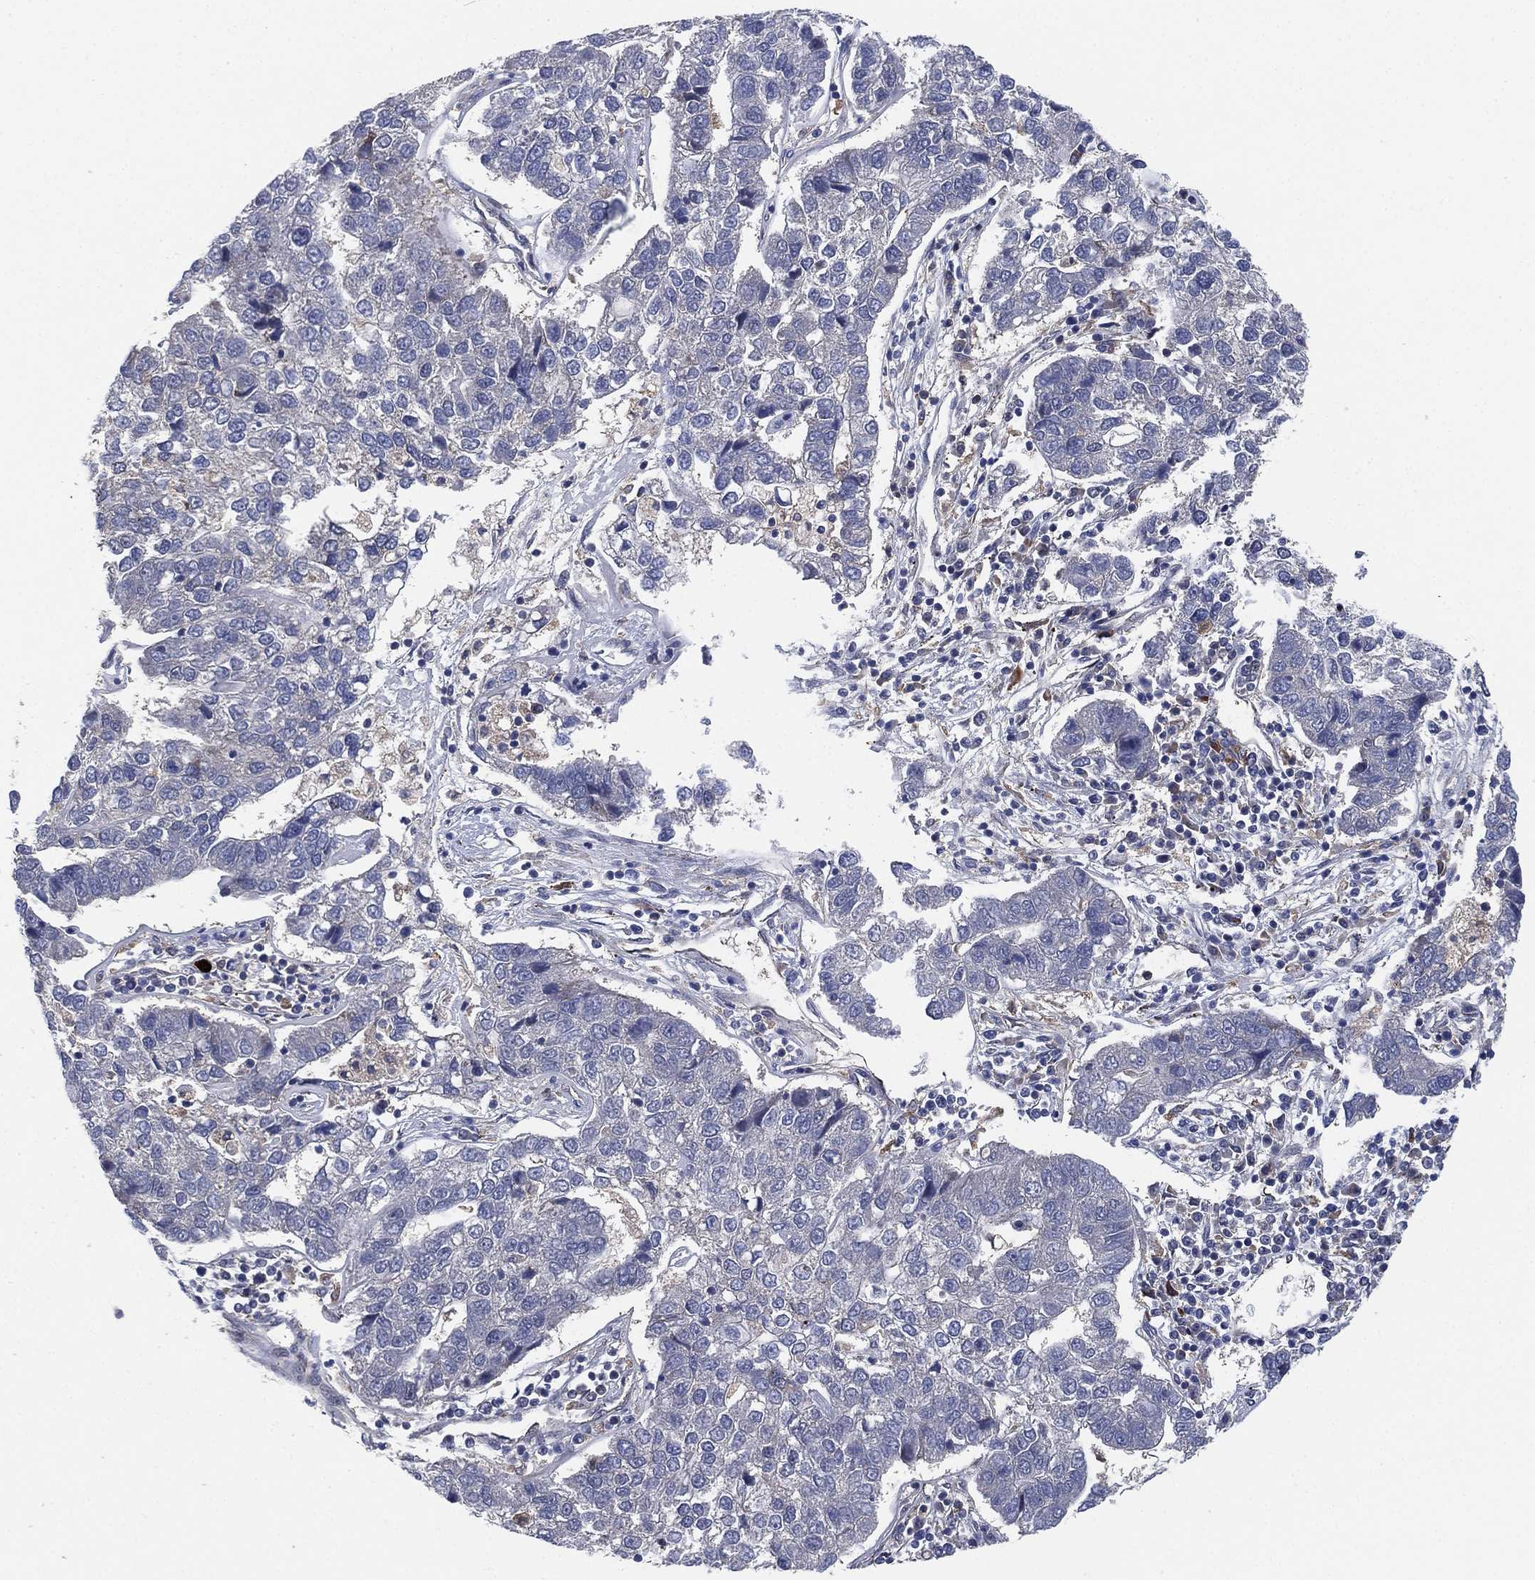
{"staining": {"intensity": "negative", "quantity": "none", "location": "none"}, "tissue": "pancreatic cancer", "cell_type": "Tumor cells", "image_type": "cancer", "snomed": [{"axis": "morphology", "description": "Adenocarcinoma, NOS"}, {"axis": "topography", "description": "Pancreas"}], "caption": "Immunohistochemical staining of pancreatic cancer (adenocarcinoma) reveals no significant expression in tumor cells.", "gene": "FES", "patient": {"sex": "female", "age": 61}}